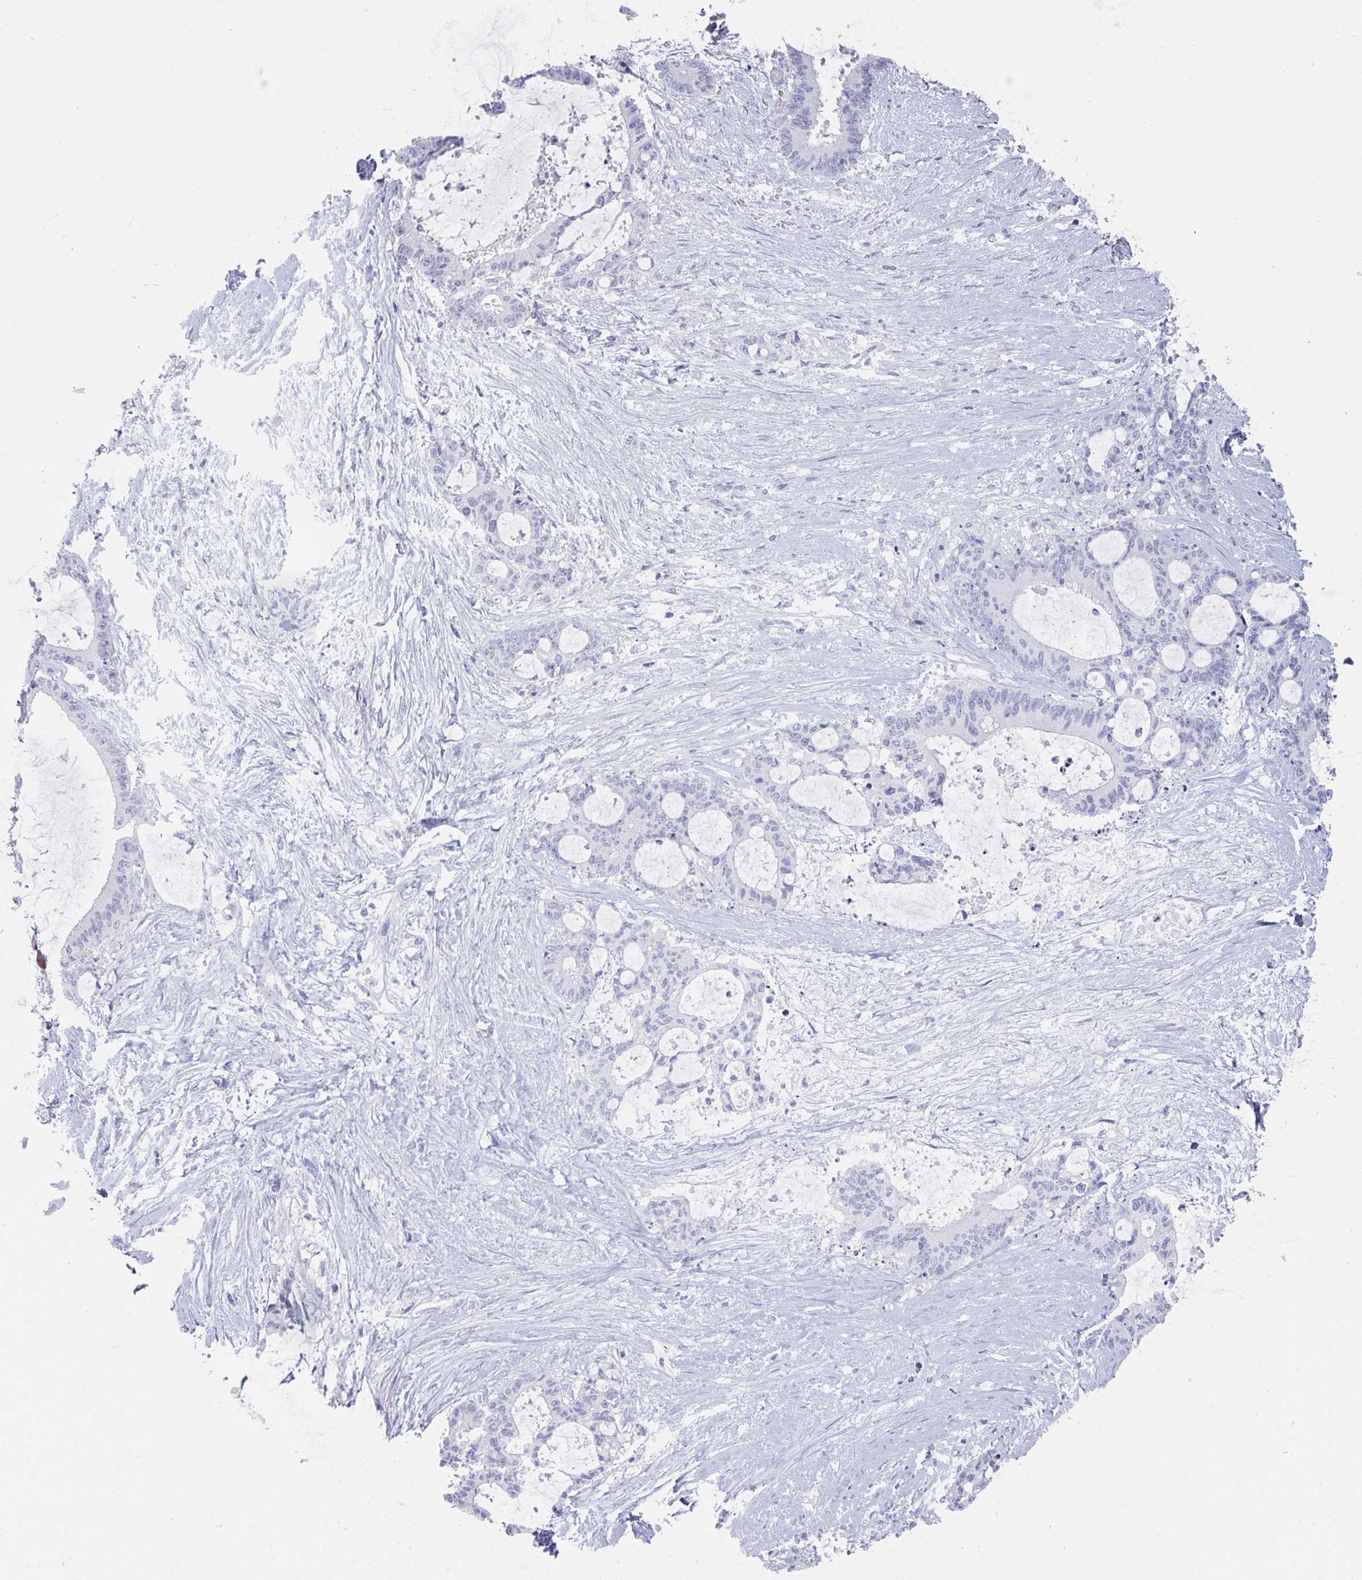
{"staining": {"intensity": "negative", "quantity": "none", "location": "none"}, "tissue": "liver cancer", "cell_type": "Tumor cells", "image_type": "cancer", "snomed": [{"axis": "morphology", "description": "Normal tissue, NOS"}, {"axis": "morphology", "description": "Cholangiocarcinoma"}, {"axis": "topography", "description": "Liver"}, {"axis": "topography", "description": "Peripheral nerve tissue"}], "caption": "IHC image of human cholangiocarcinoma (liver) stained for a protein (brown), which exhibits no positivity in tumor cells.", "gene": "RUBCN", "patient": {"sex": "female", "age": 73}}